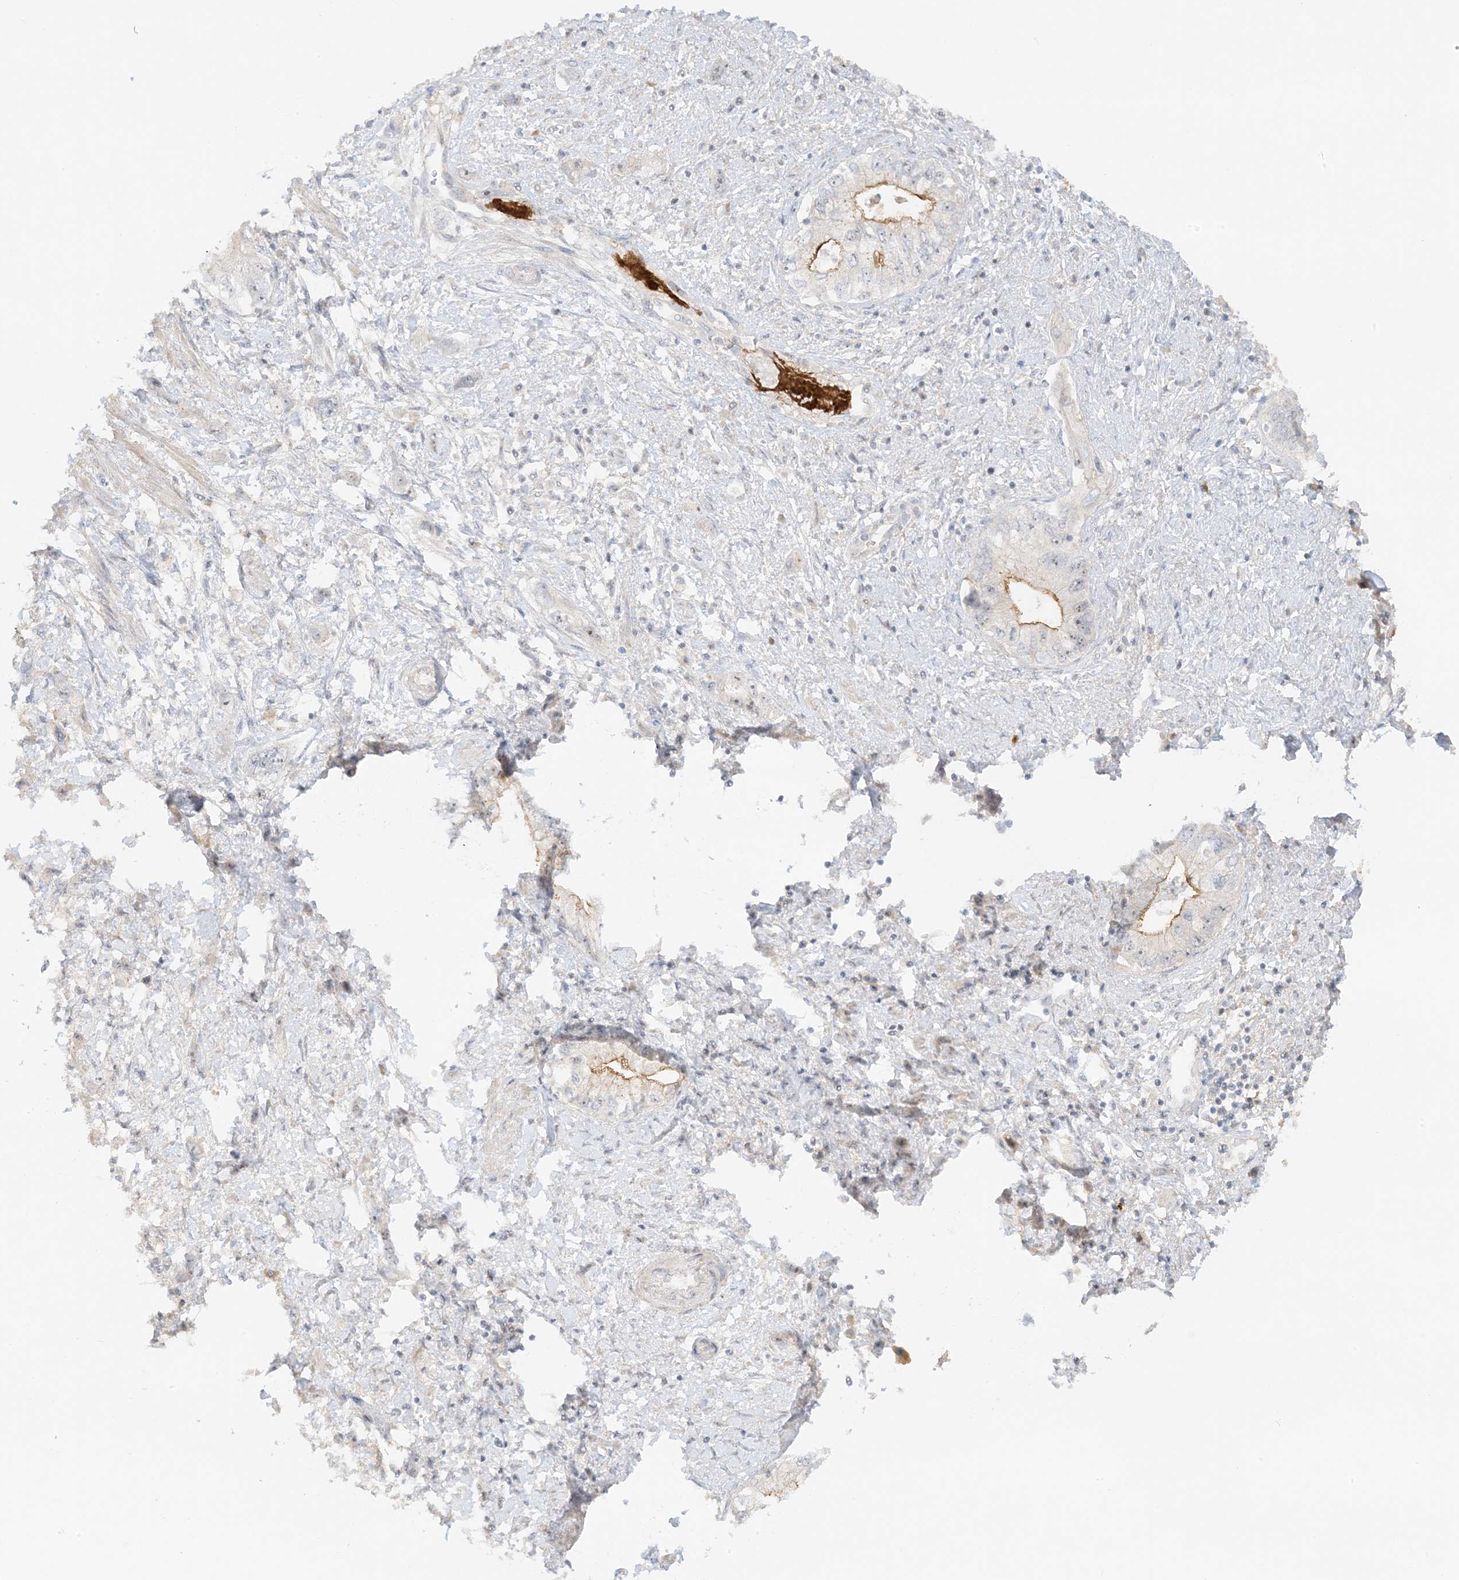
{"staining": {"intensity": "moderate", "quantity": "<25%", "location": "cytoplasmic/membranous"}, "tissue": "pancreatic cancer", "cell_type": "Tumor cells", "image_type": "cancer", "snomed": [{"axis": "morphology", "description": "Adenocarcinoma, NOS"}, {"axis": "topography", "description": "Pancreas"}], "caption": "Pancreatic adenocarcinoma stained with a protein marker shows moderate staining in tumor cells.", "gene": "ETAA1", "patient": {"sex": "female", "age": 73}}